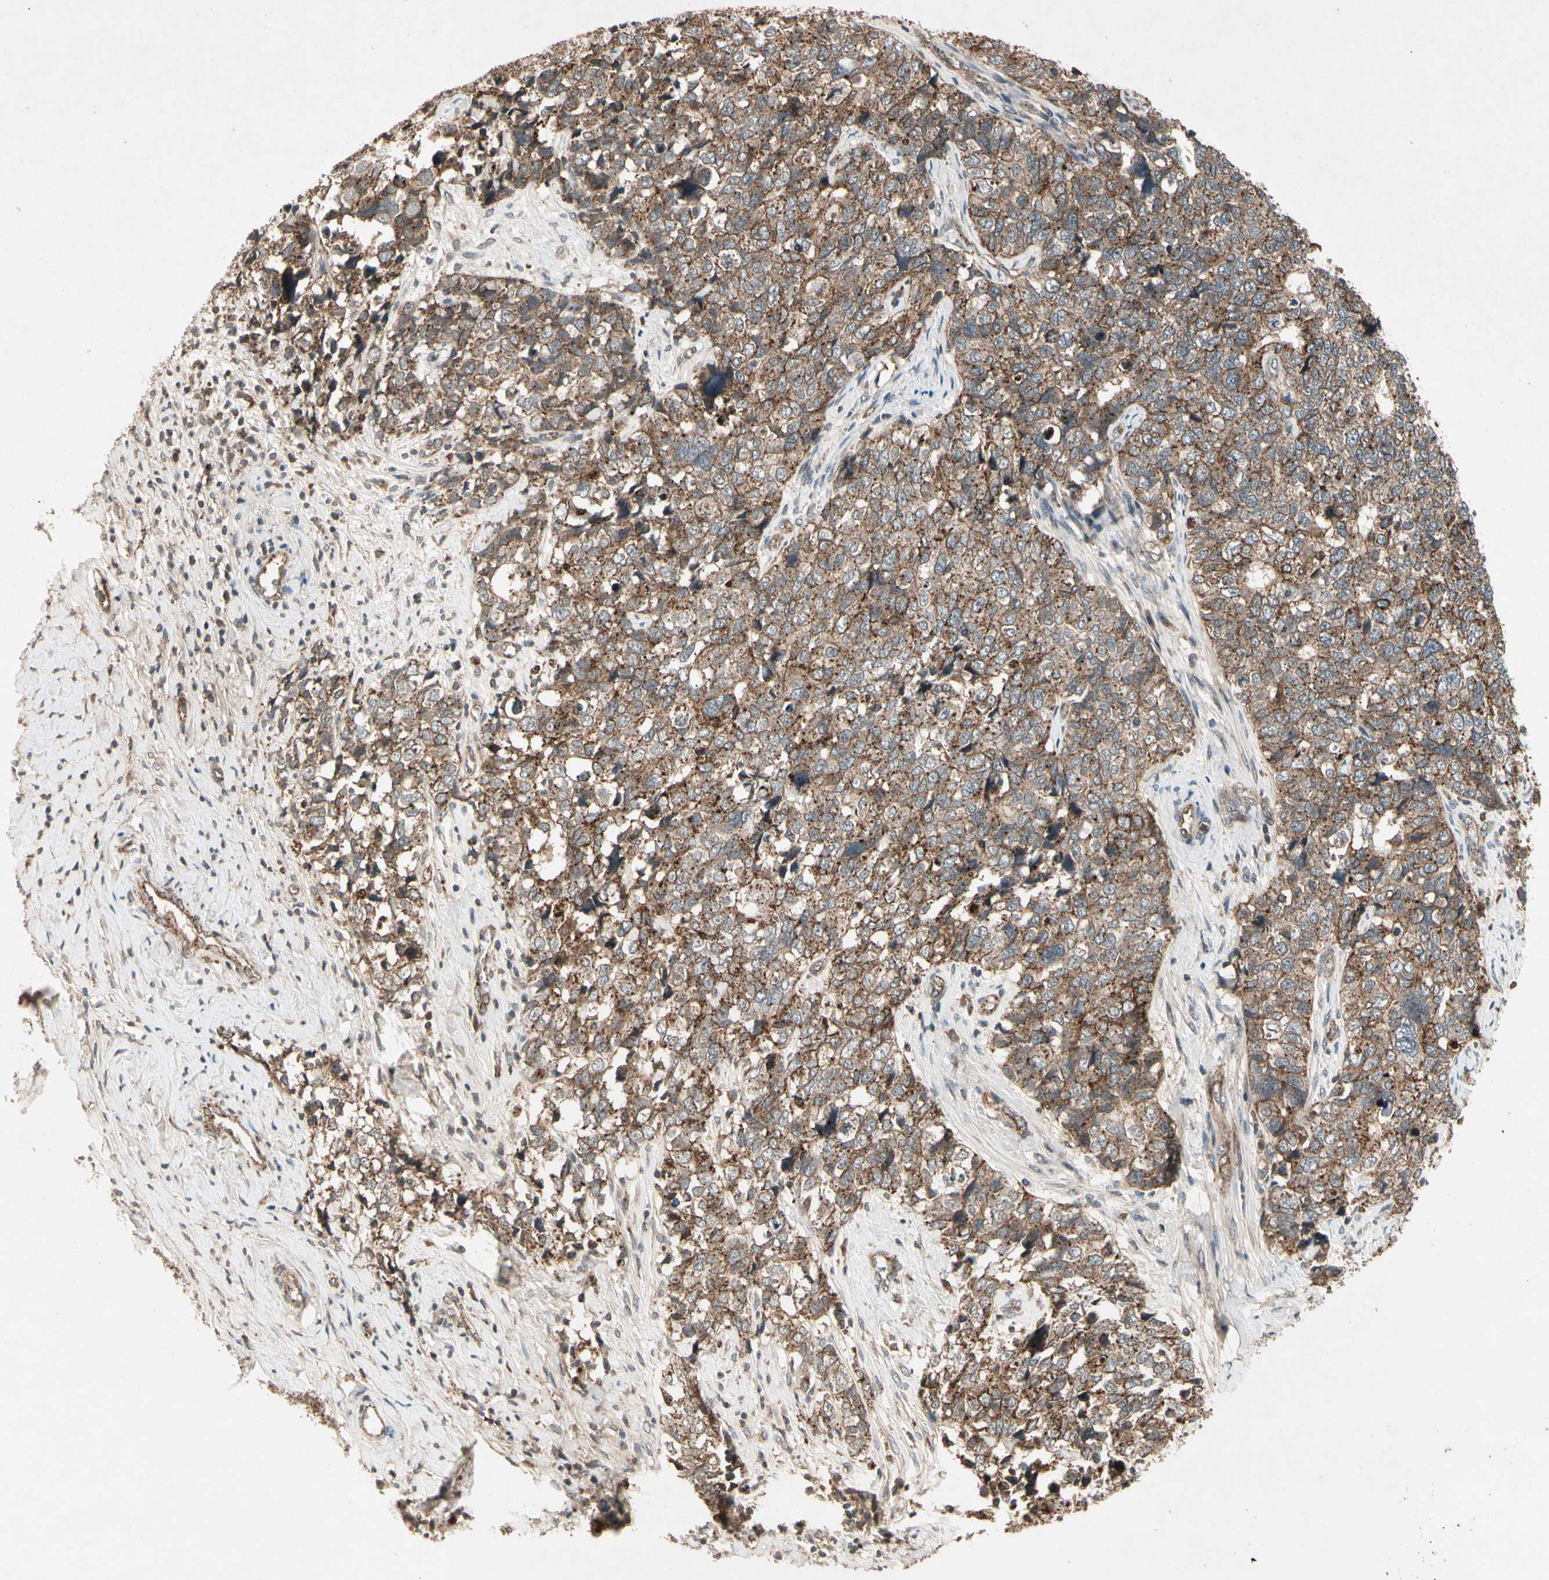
{"staining": {"intensity": "moderate", "quantity": ">75%", "location": "cytoplasmic/membranous"}, "tissue": "cervical cancer", "cell_type": "Tumor cells", "image_type": "cancer", "snomed": [{"axis": "morphology", "description": "Squamous cell carcinoma, NOS"}, {"axis": "topography", "description": "Cervix"}], "caption": "An immunohistochemistry histopathology image of tumor tissue is shown. Protein staining in brown shows moderate cytoplasmic/membranous positivity in cervical squamous cell carcinoma within tumor cells.", "gene": "FLOT1", "patient": {"sex": "female", "age": 63}}